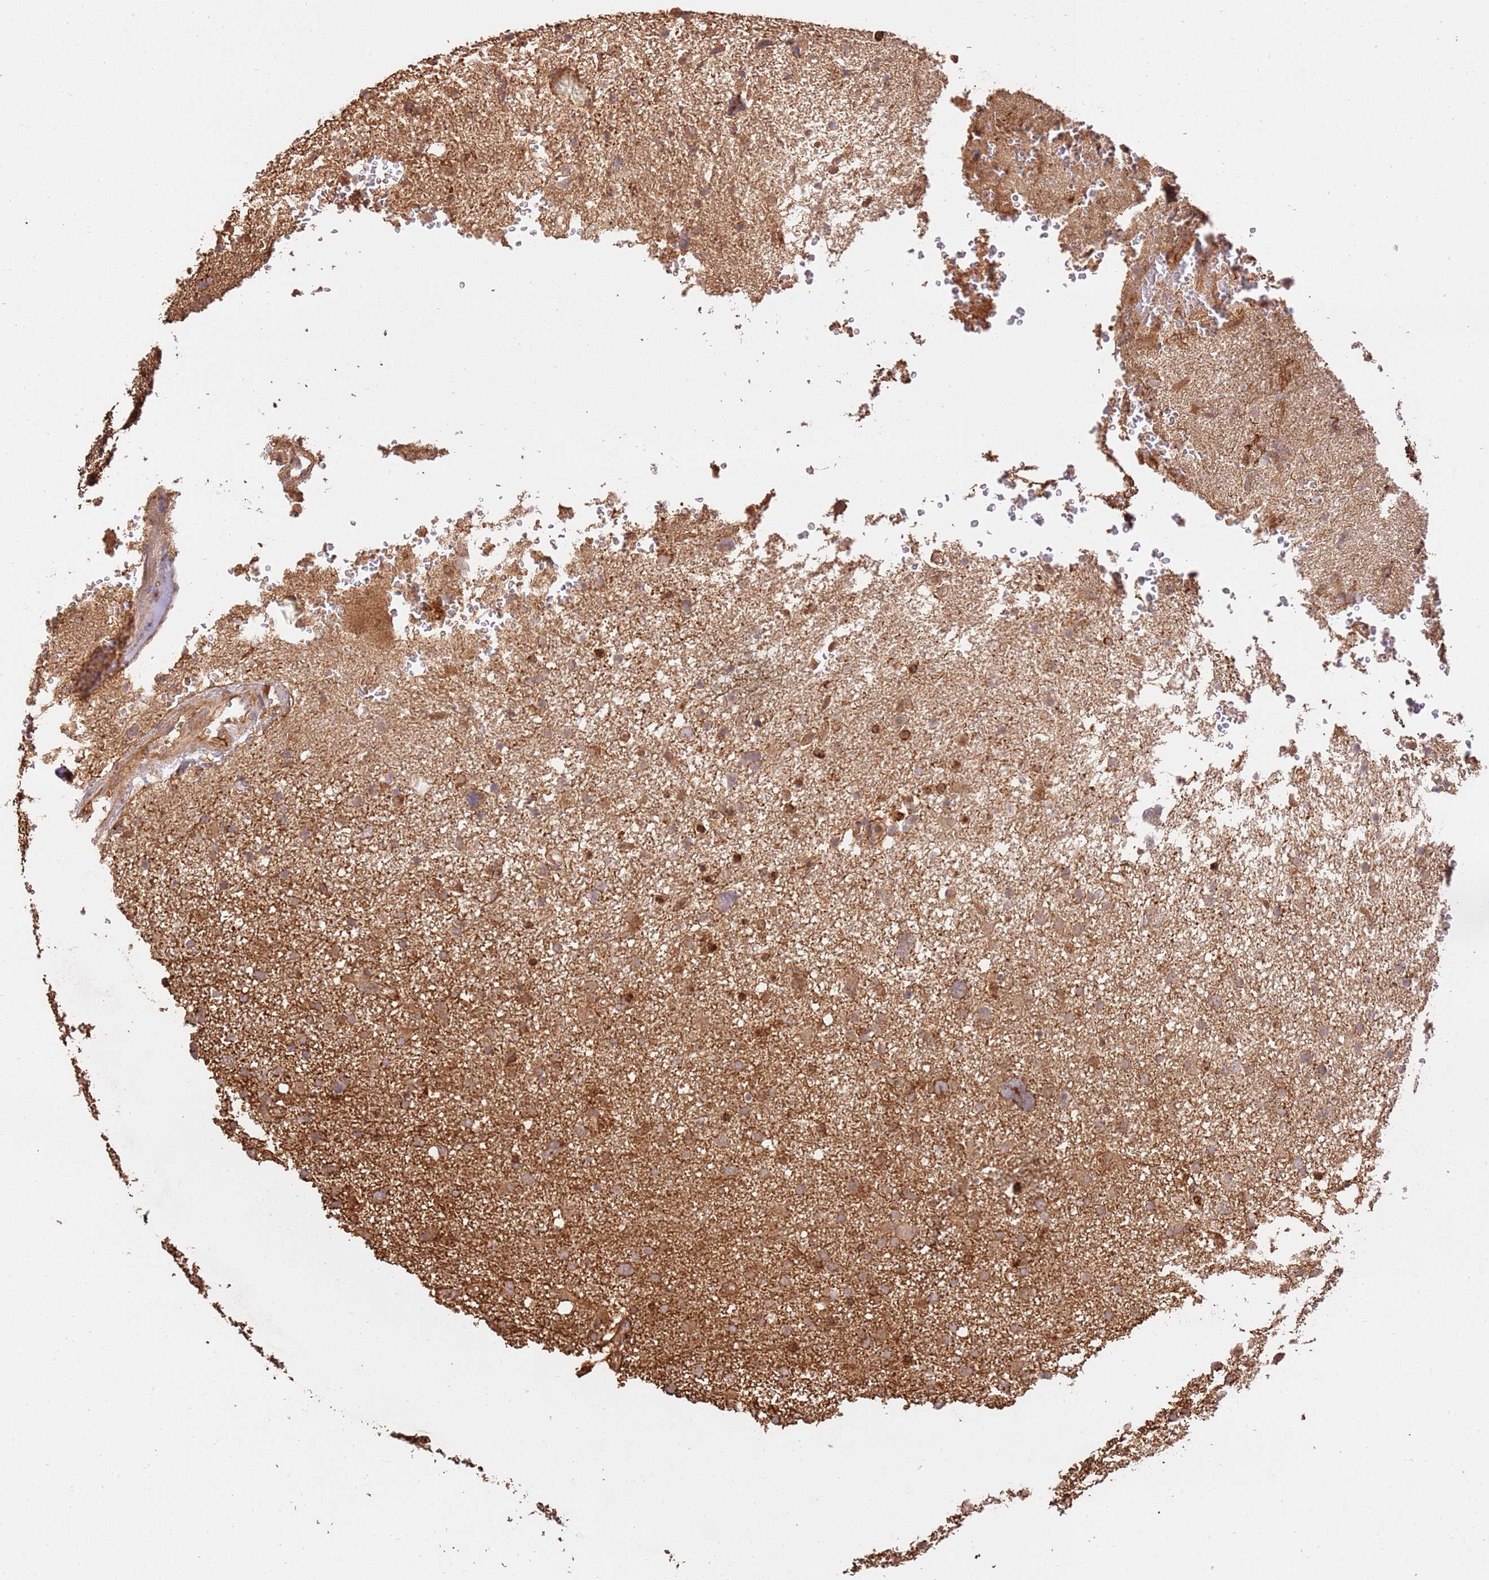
{"staining": {"intensity": "moderate", "quantity": ">75%", "location": "cytoplasmic/membranous"}, "tissue": "glioma", "cell_type": "Tumor cells", "image_type": "cancer", "snomed": [{"axis": "morphology", "description": "Glioma, malignant, High grade"}, {"axis": "topography", "description": "Brain"}], "caption": "A photomicrograph of malignant glioma (high-grade) stained for a protein shows moderate cytoplasmic/membranous brown staining in tumor cells. Immunohistochemistry (ihc) stains the protein in brown and the nuclei are stained blue.", "gene": "KATNAL2", "patient": {"sex": "male", "age": 61}}